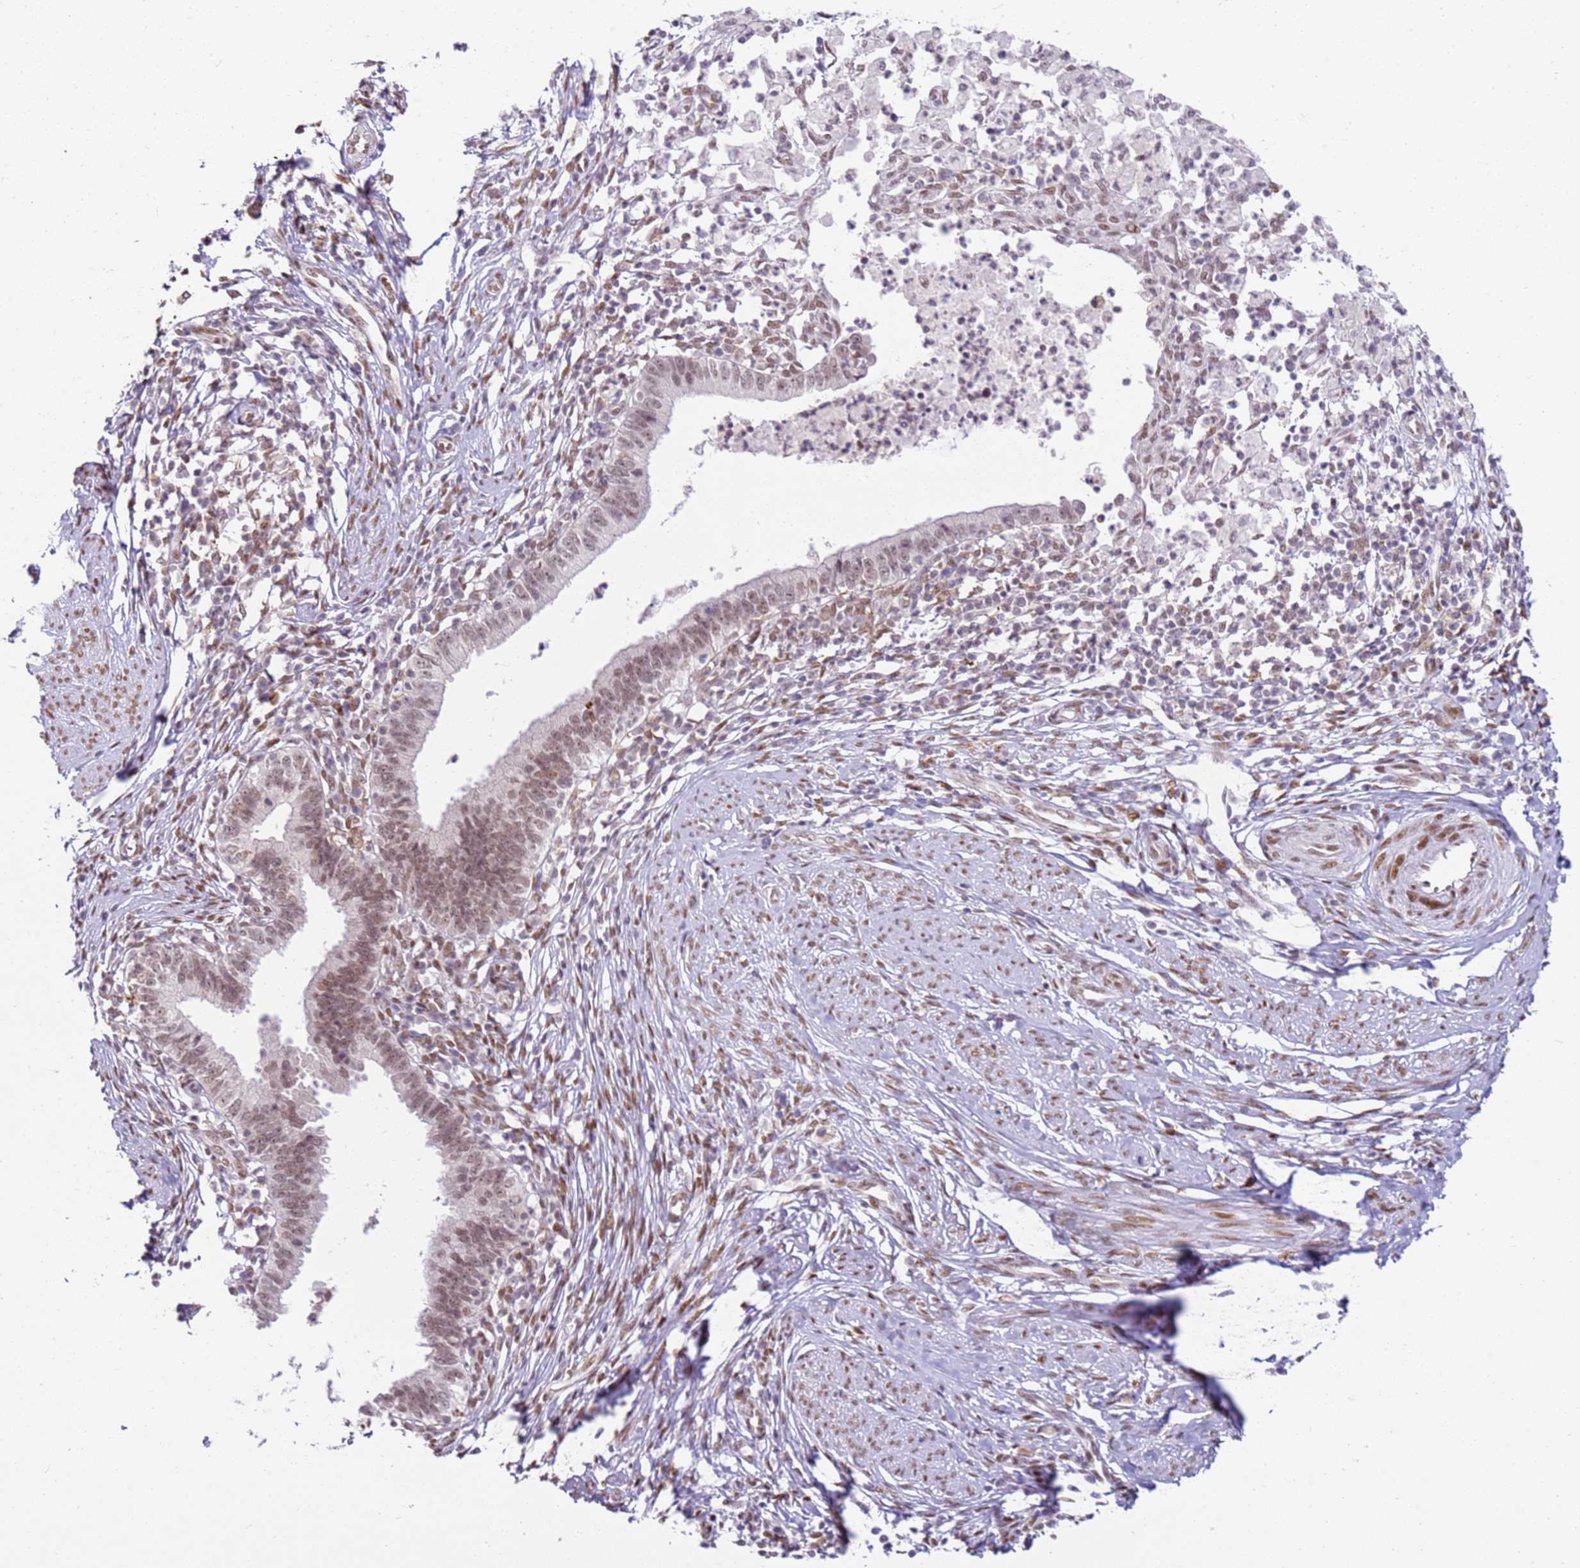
{"staining": {"intensity": "moderate", "quantity": ">75%", "location": "nuclear"}, "tissue": "cervical cancer", "cell_type": "Tumor cells", "image_type": "cancer", "snomed": [{"axis": "morphology", "description": "Adenocarcinoma, NOS"}, {"axis": "topography", "description": "Cervix"}], "caption": "Immunohistochemistry micrograph of neoplastic tissue: human cervical adenocarcinoma stained using immunohistochemistry displays medium levels of moderate protein expression localized specifically in the nuclear of tumor cells, appearing as a nuclear brown color.", "gene": "PHC2", "patient": {"sex": "female", "age": 36}}